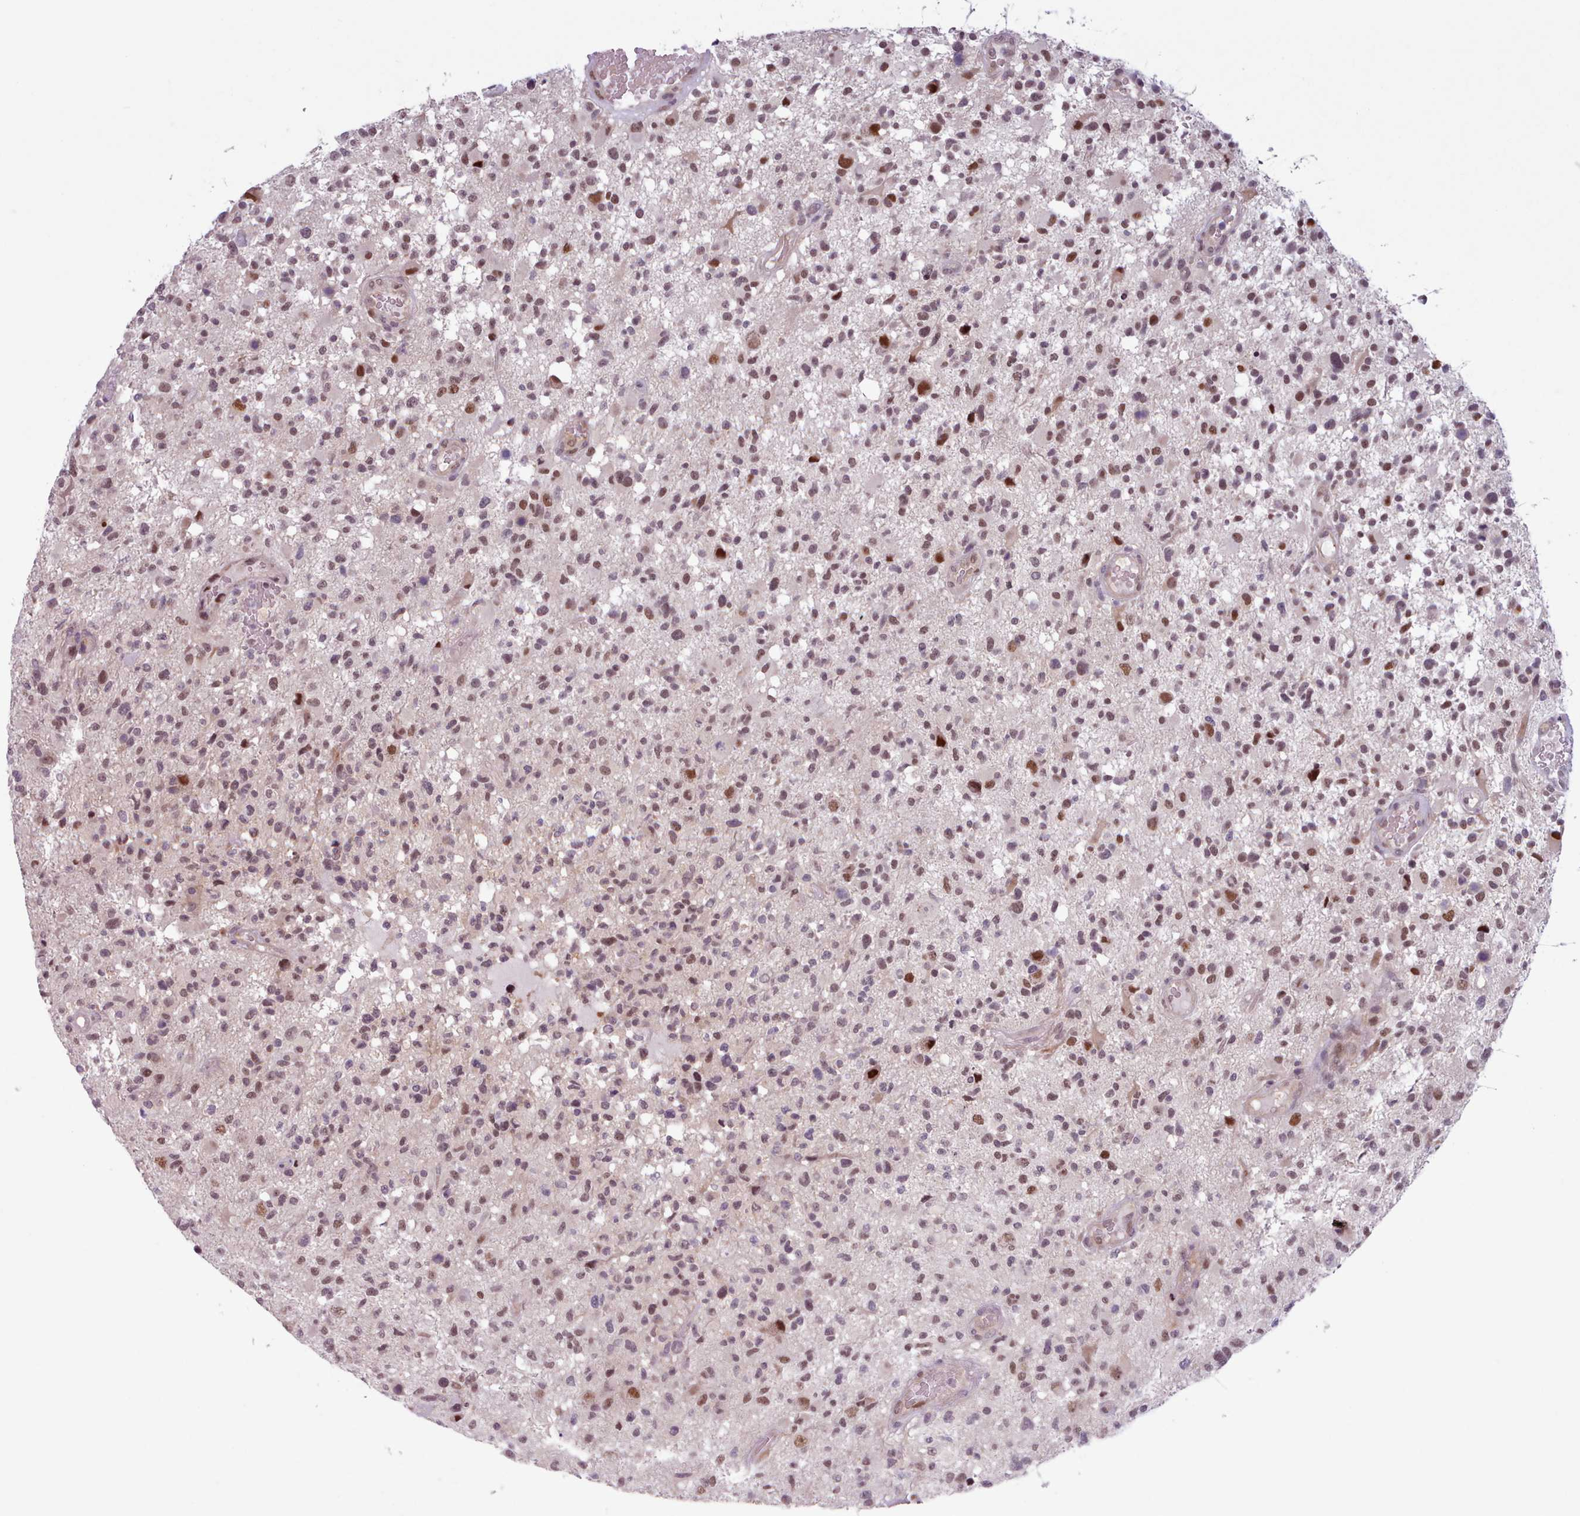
{"staining": {"intensity": "moderate", "quantity": "25%-75%", "location": "nuclear"}, "tissue": "glioma", "cell_type": "Tumor cells", "image_type": "cancer", "snomed": [{"axis": "morphology", "description": "Glioma, malignant, High grade"}, {"axis": "morphology", "description": "Glioblastoma, NOS"}, {"axis": "topography", "description": "Brain"}], "caption": "This is a histology image of immunohistochemistry staining of glioblastoma, which shows moderate staining in the nuclear of tumor cells.", "gene": "KBTBD7", "patient": {"sex": "male", "age": 60}}